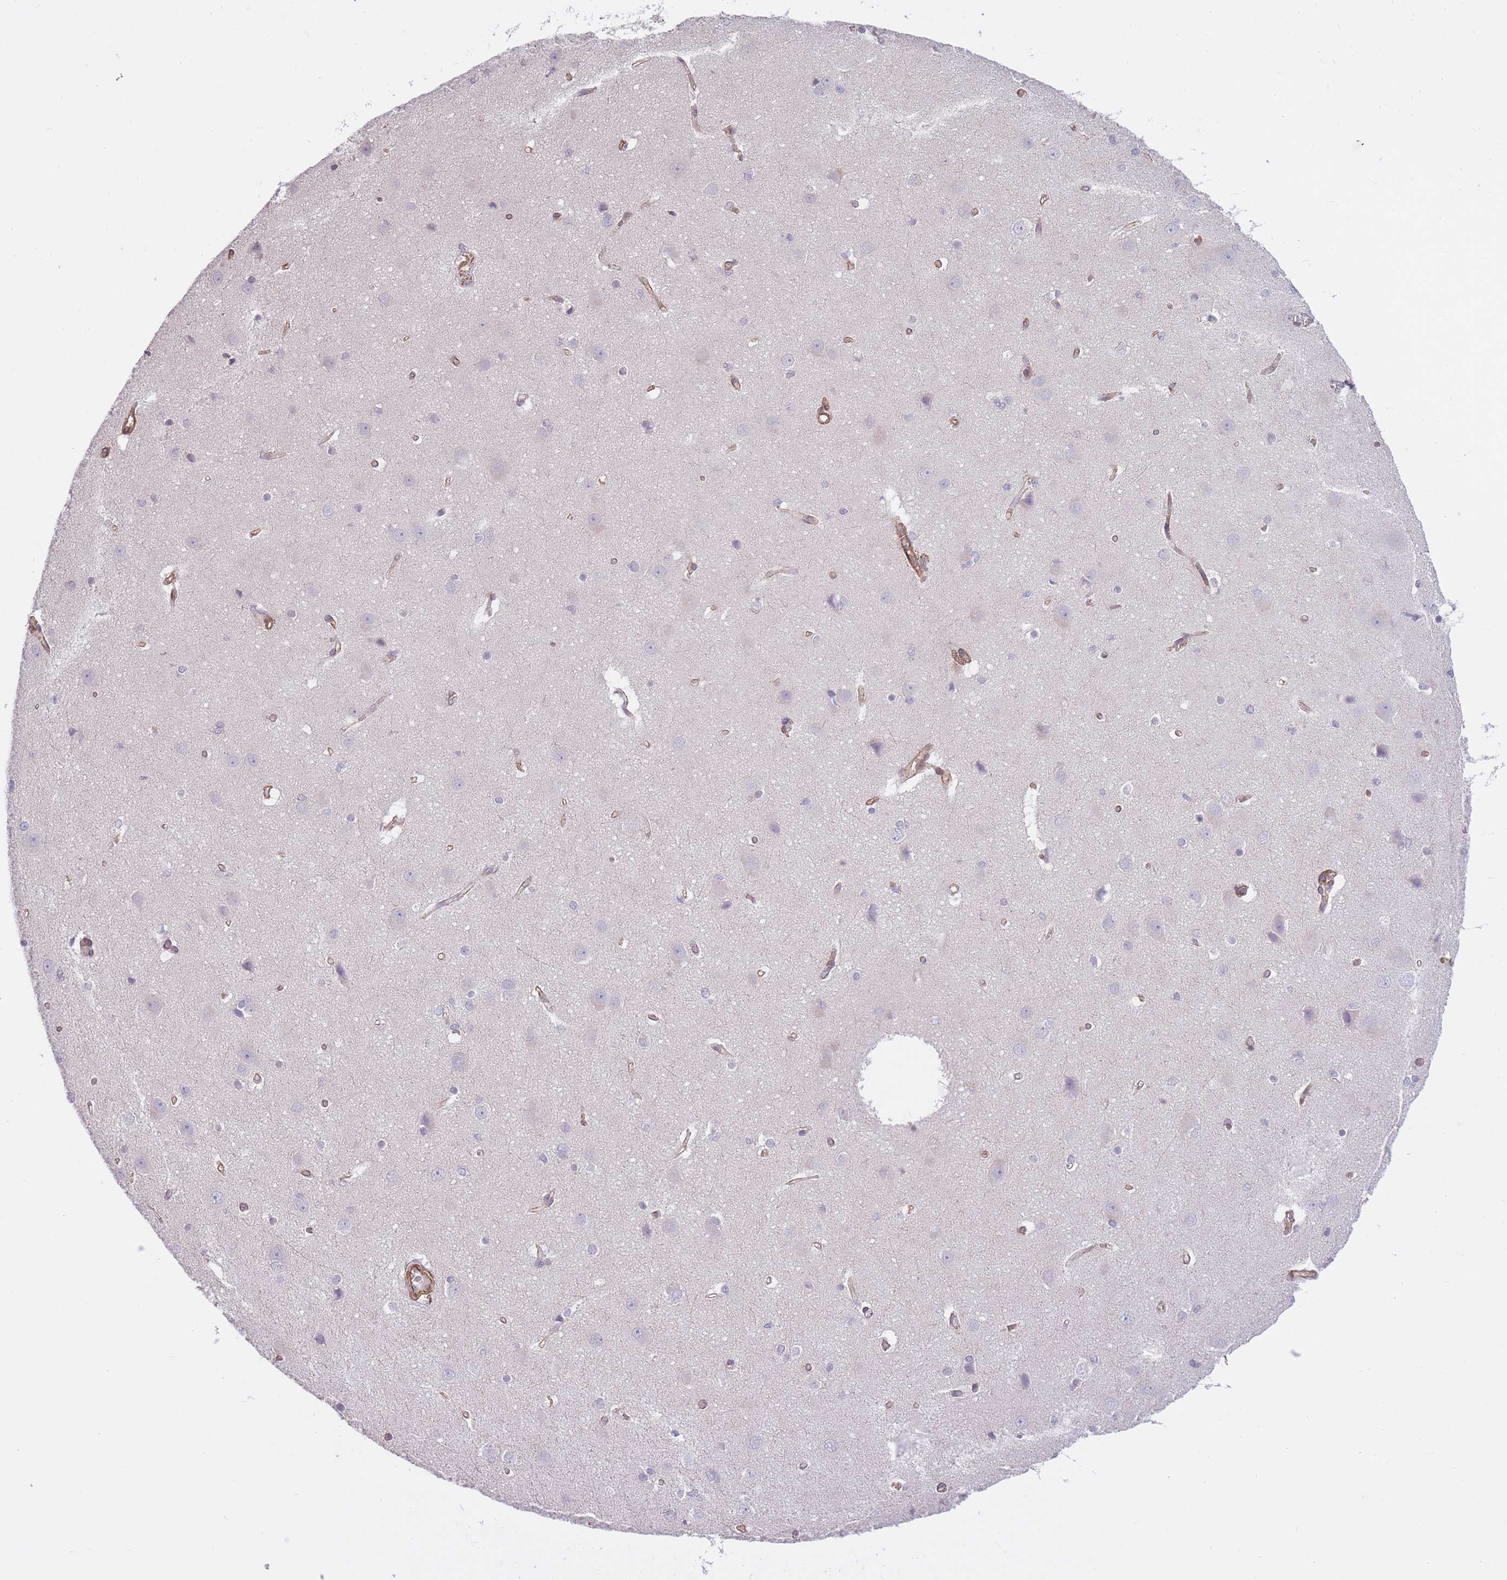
{"staining": {"intensity": "moderate", "quantity": ">75%", "location": "cytoplasmic/membranous"}, "tissue": "cerebral cortex", "cell_type": "Endothelial cells", "image_type": "normal", "snomed": [{"axis": "morphology", "description": "Normal tissue, NOS"}, {"axis": "topography", "description": "Cerebral cortex"}], "caption": "The image shows immunohistochemical staining of benign cerebral cortex. There is moderate cytoplasmic/membranous positivity is identified in approximately >75% of endothelial cells. The protein of interest is stained brown, and the nuclei are stained in blue (DAB IHC with brightfield microscopy, high magnification).", "gene": "QTRT1", "patient": {"sex": "male", "age": 37}}